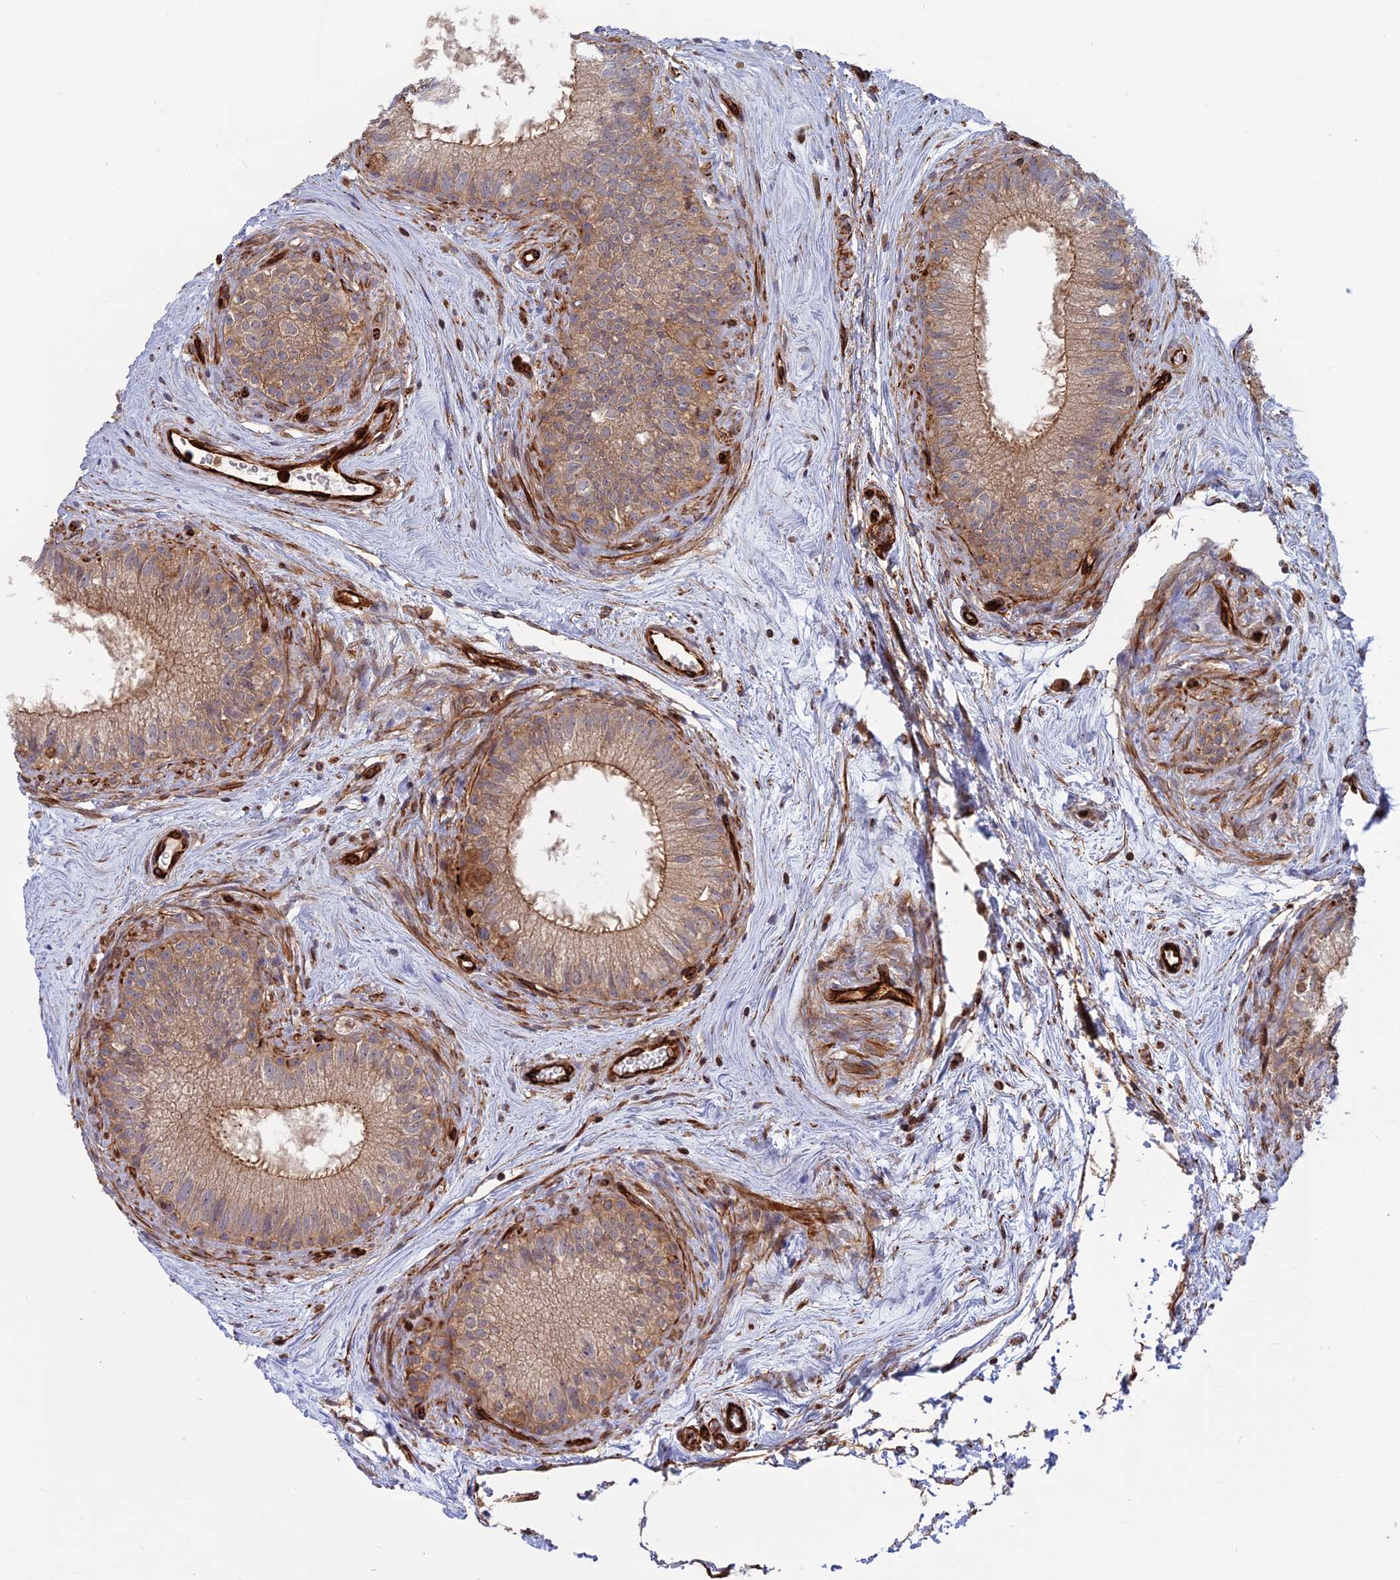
{"staining": {"intensity": "moderate", "quantity": ">75%", "location": "cytoplasmic/membranous"}, "tissue": "epididymis", "cell_type": "Glandular cells", "image_type": "normal", "snomed": [{"axis": "morphology", "description": "Normal tissue, NOS"}, {"axis": "topography", "description": "Epididymis"}], "caption": "Normal epididymis shows moderate cytoplasmic/membranous expression in approximately >75% of glandular cells, visualized by immunohistochemistry.", "gene": "PHLDB3", "patient": {"sex": "male", "age": 71}}